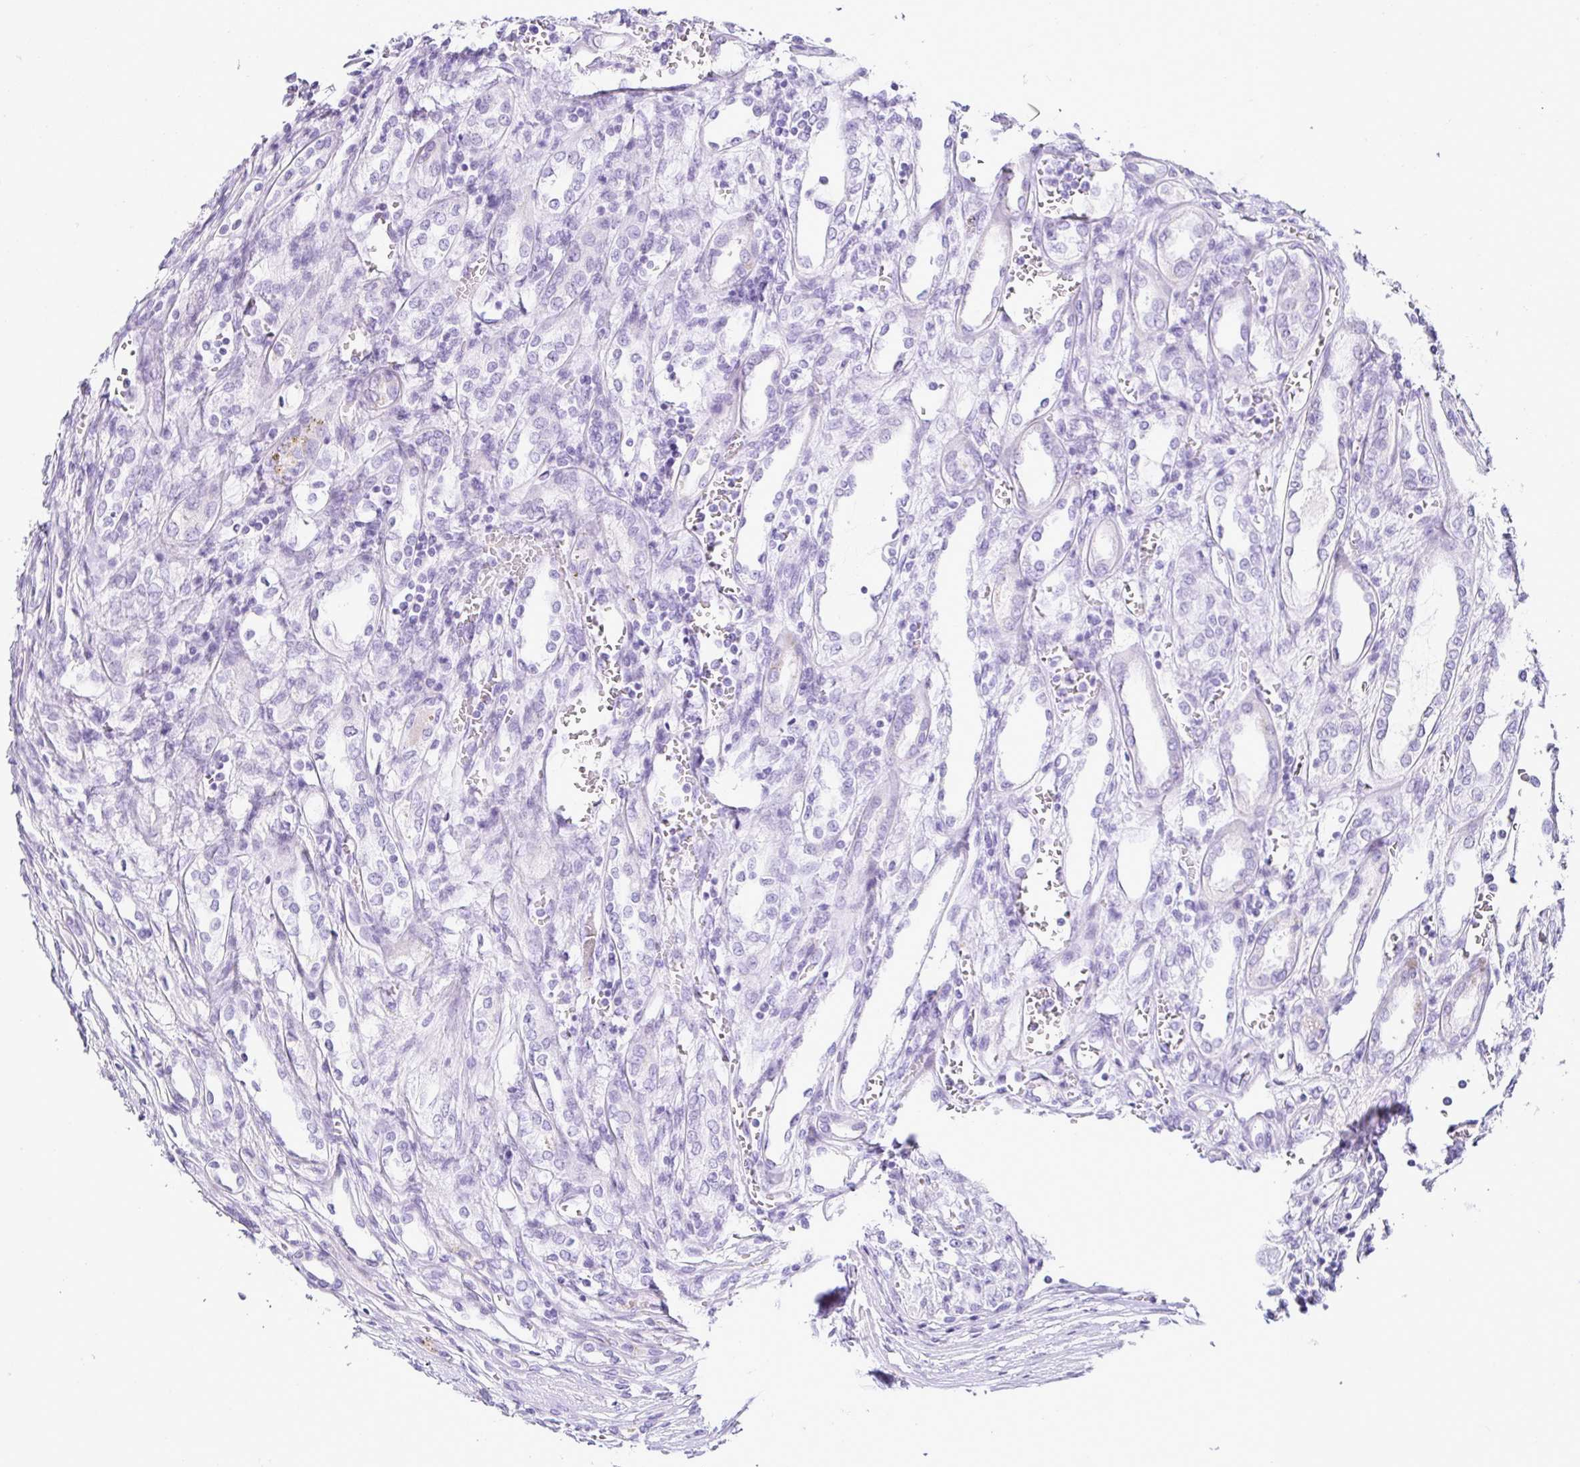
{"staining": {"intensity": "negative", "quantity": "none", "location": "none"}, "tissue": "renal cancer", "cell_type": "Tumor cells", "image_type": "cancer", "snomed": [{"axis": "morphology", "description": "Adenocarcinoma, NOS"}, {"axis": "topography", "description": "Kidney"}], "caption": "This is an immunohistochemistry (IHC) image of human renal cancer. There is no positivity in tumor cells.", "gene": "SERPINB3", "patient": {"sex": "female", "age": 54}}